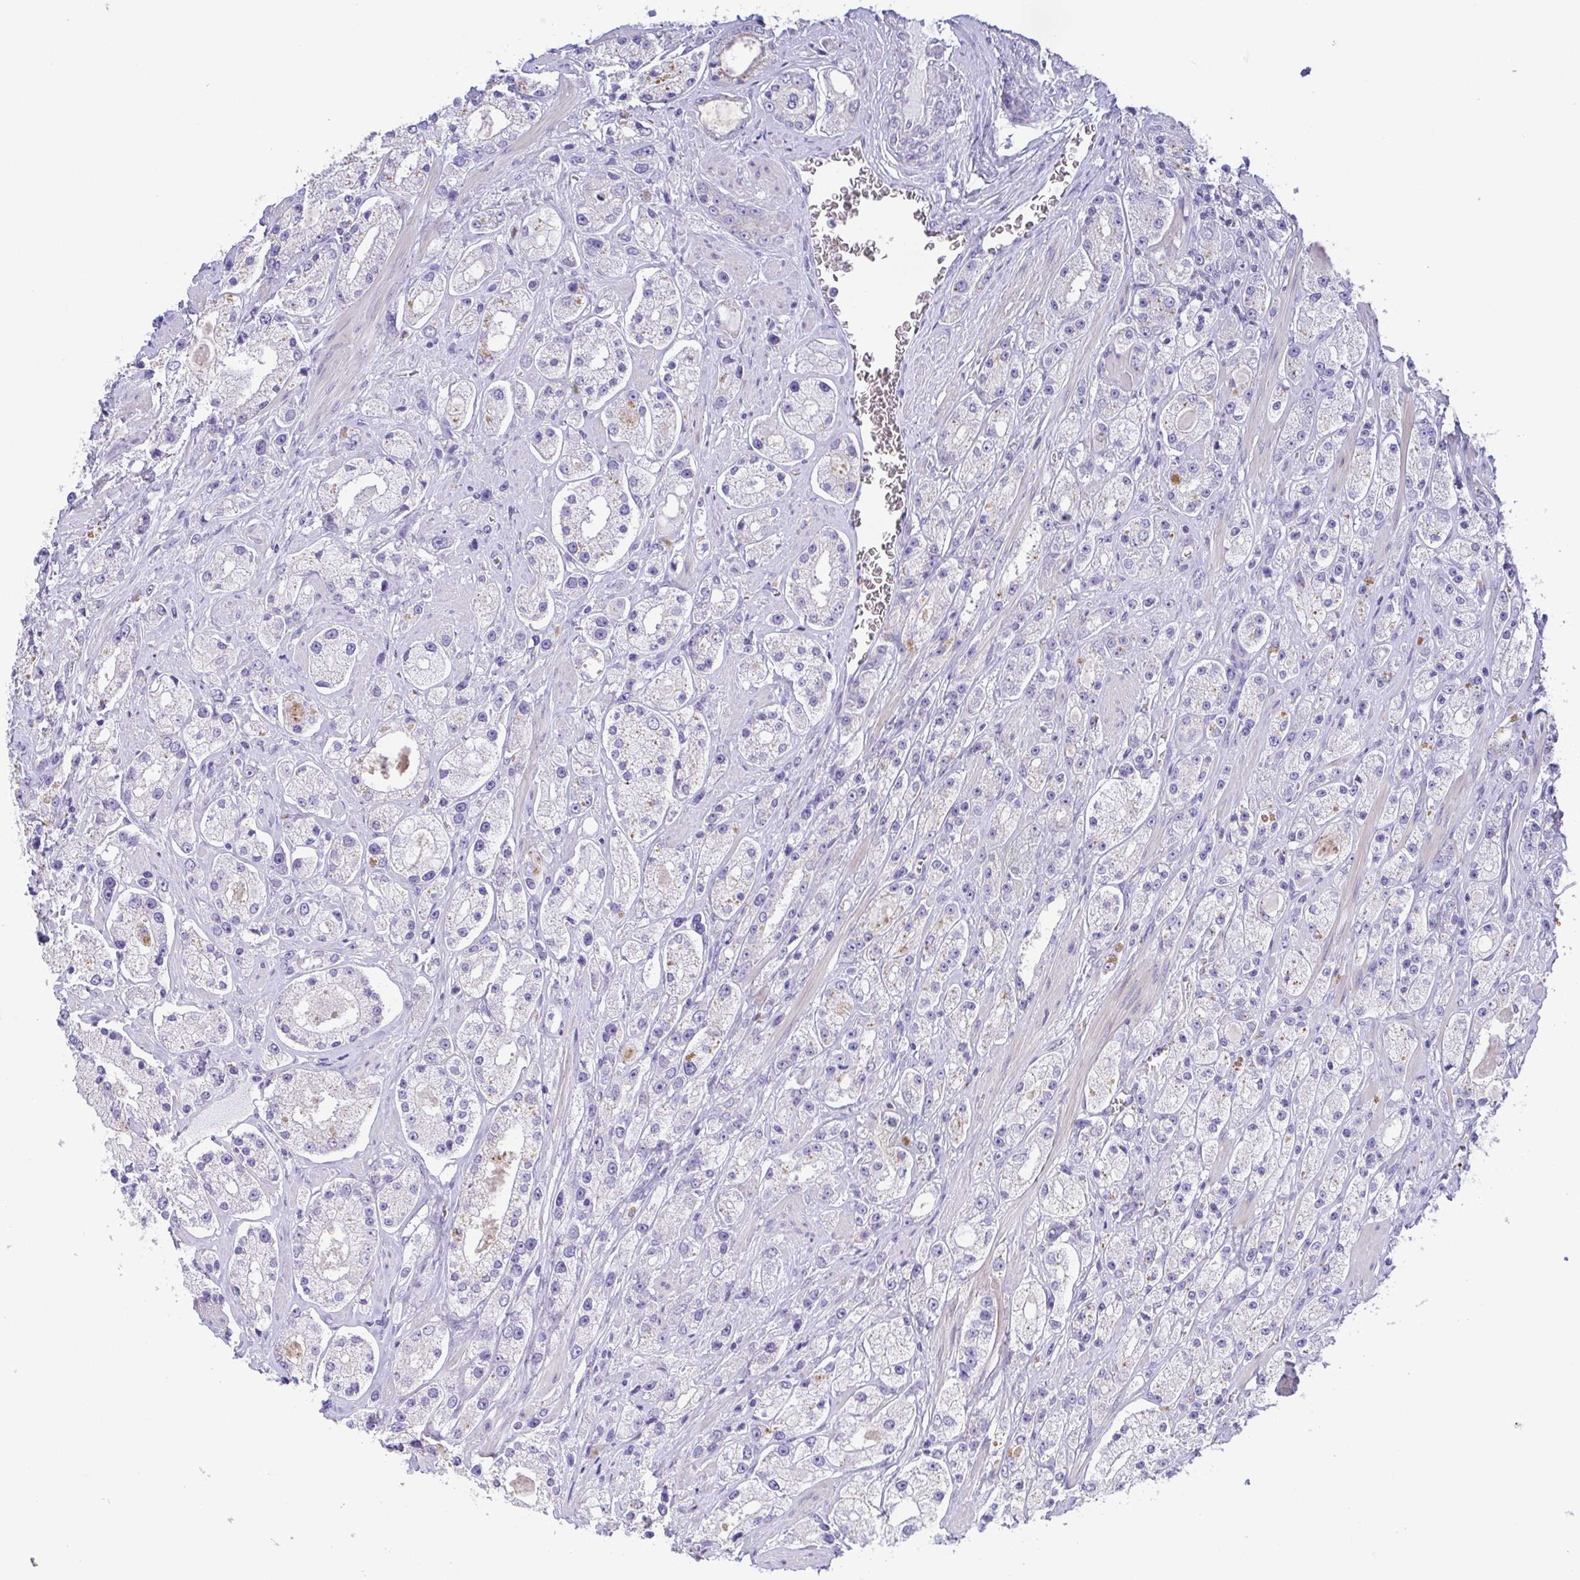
{"staining": {"intensity": "negative", "quantity": "none", "location": "none"}, "tissue": "prostate cancer", "cell_type": "Tumor cells", "image_type": "cancer", "snomed": [{"axis": "morphology", "description": "Adenocarcinoma, High grade"}, {"axis": "topography", "description": "Prostate"}], "caption": "Immunohistochemical staining of prostate high-grade adenocarcinoma displays no significant positivity in tumor cells.", "gene": "PKDREJ", "patient": {"sex": "male", "age": 67}}